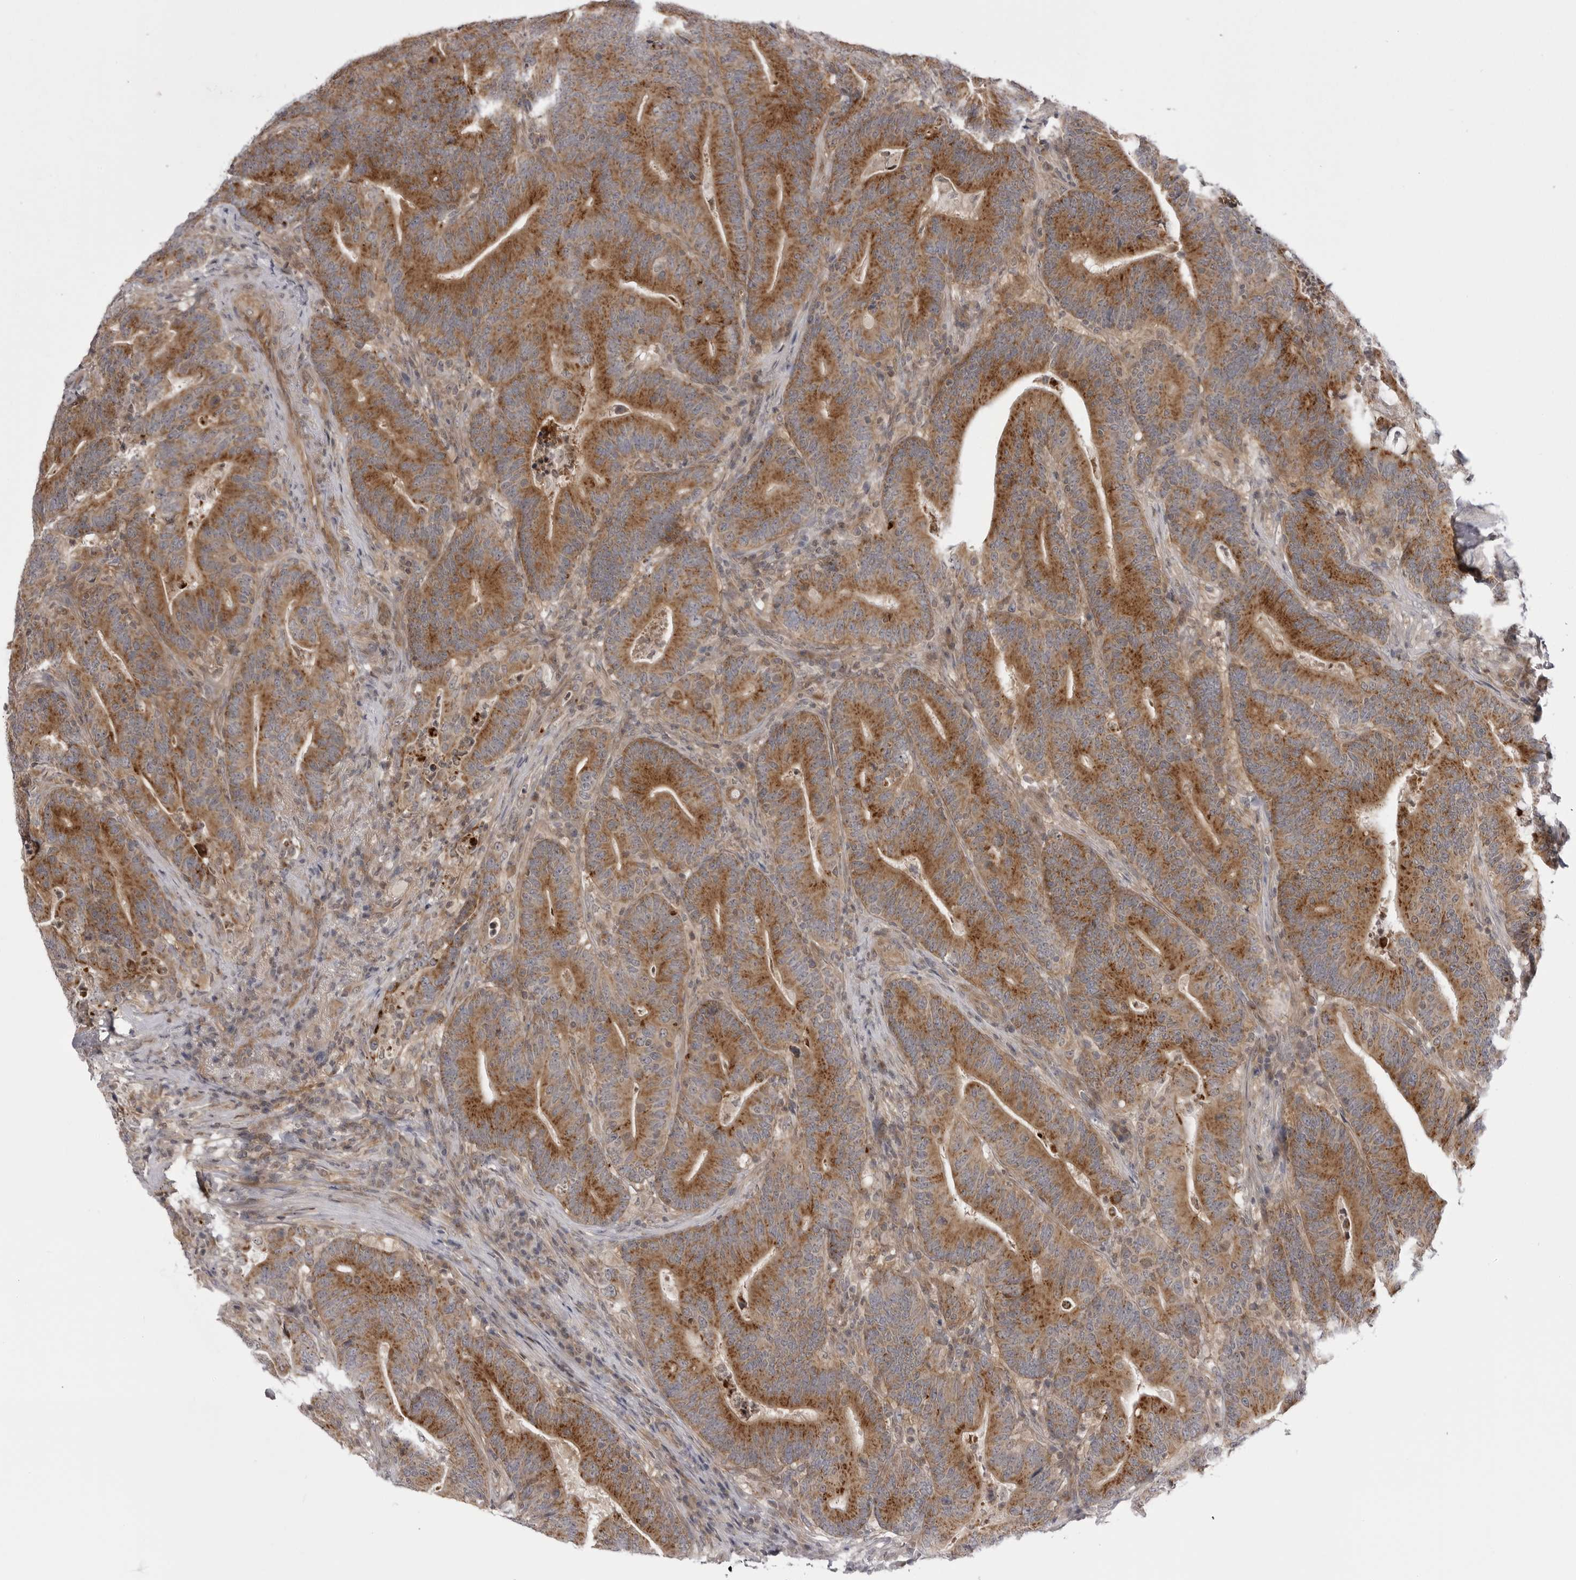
{"staining": {"intensity": "strong", "quantity": ">75%", "location": "cytoplasmic/membranous"}, "tissue": "colorectal cancer", "cell_type": "Tumor cells", "image_type": "cancer", "snomed": [{"axis": "morphology", "description": "Adenocarcinoma, NOS"}, {"axis": "topography", "description": "Colon"}], "caption": "A histopathology image of colorectal cancer stained for a protein reveals strong cytoplasmic/membranous brown staining in tumor cells.", "gene": "CCDC18", "patient": {"sex": "female", "age": 66}}